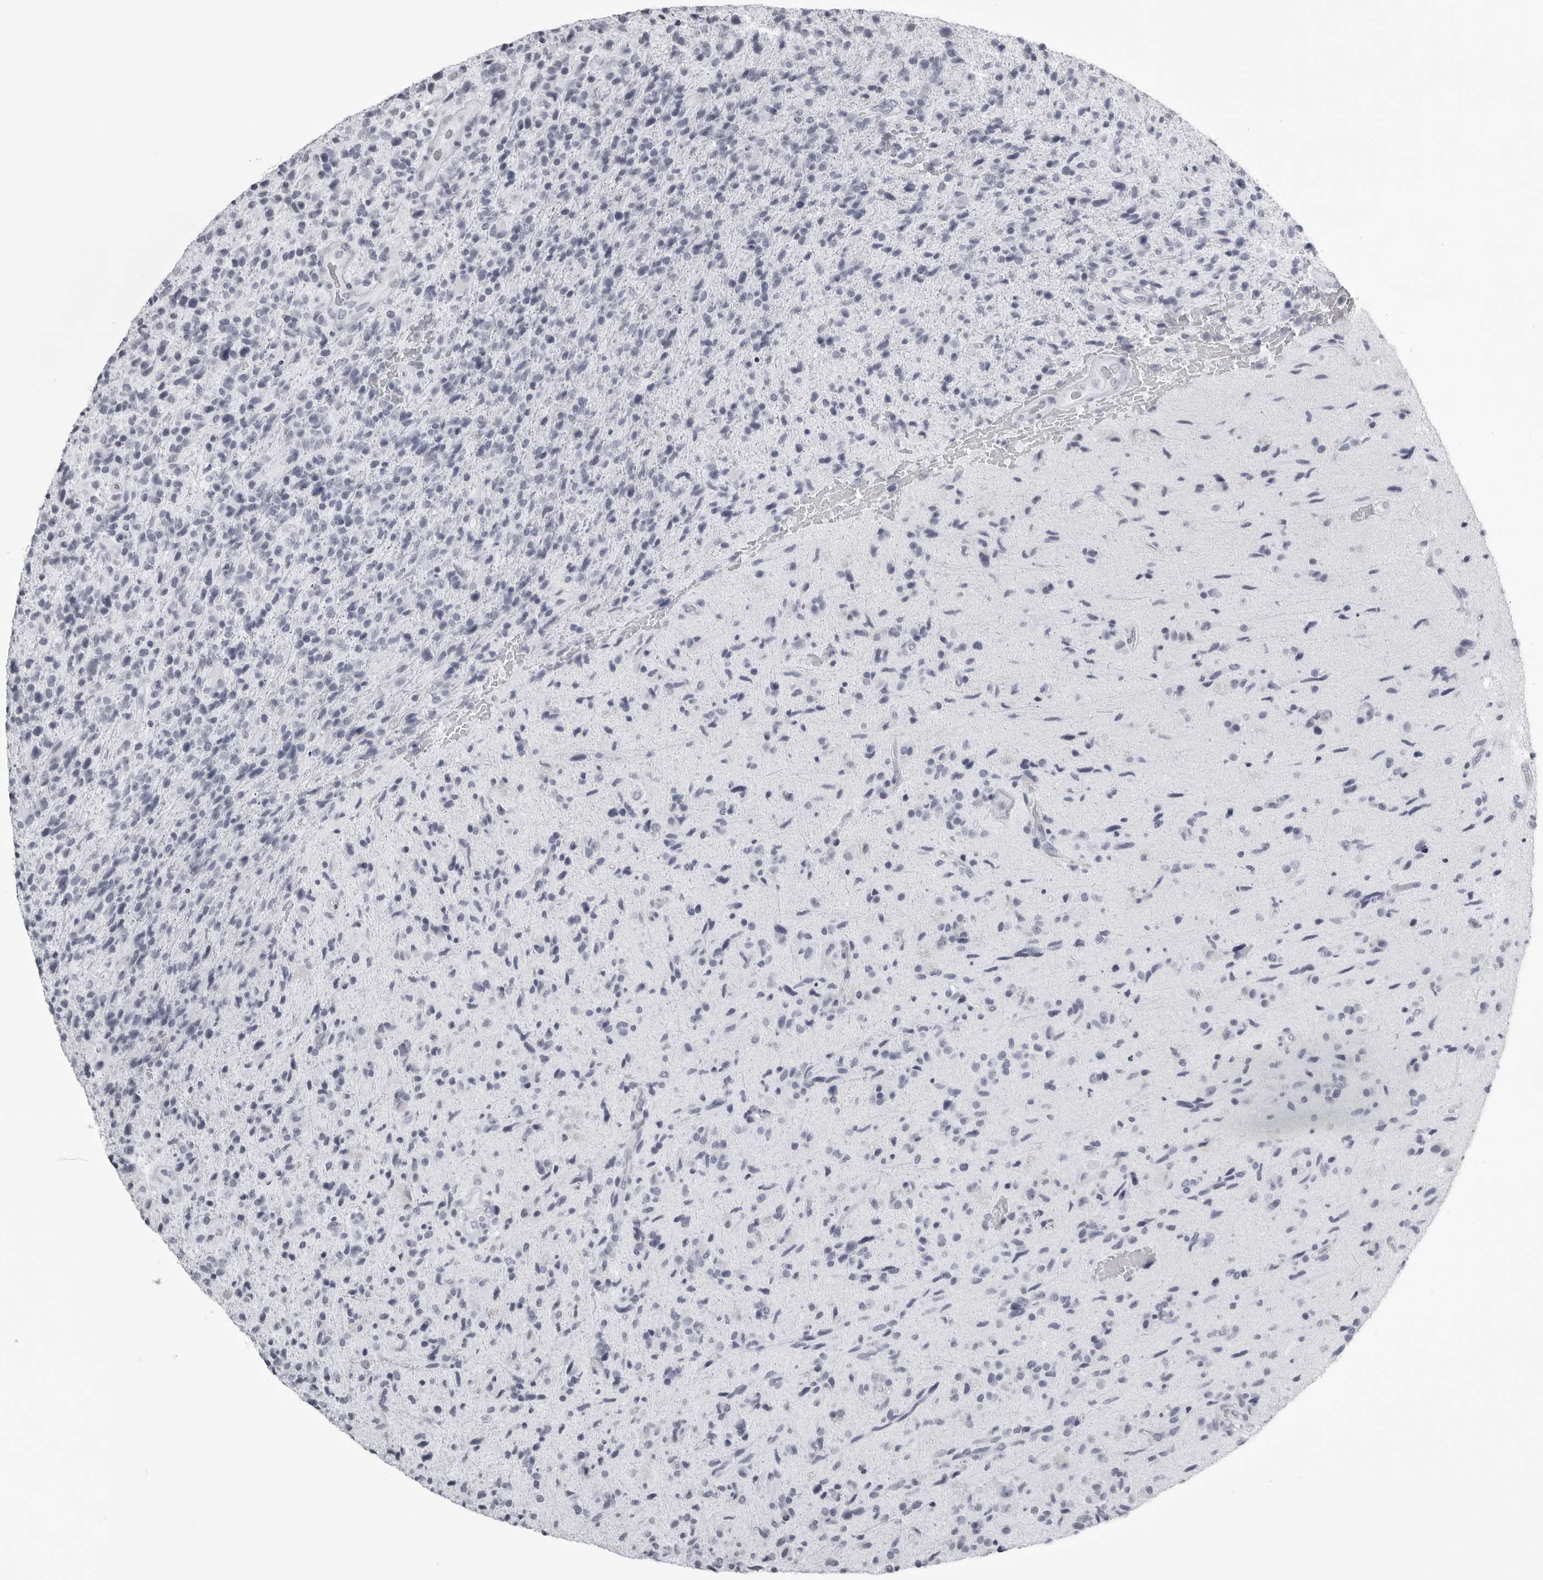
{"staining": {"intensity": "negative", "quantity": "none", "location": "none"}, "tissue": "glioma", "cell_type": "Tumor cells", "image_type": "cancer", "snomed": [{"axis": "morphology", "description": "Glioma, malignant, High grade"}, {"axis": "topography", "description": "Brain"}], "caption": "This is an immunohistochemistry photomicrograph of high-grade glioma (malignant). There is no staining in tumor cells.", "gene": "UROD", "patient": {"sex": "male", "age": 72}}